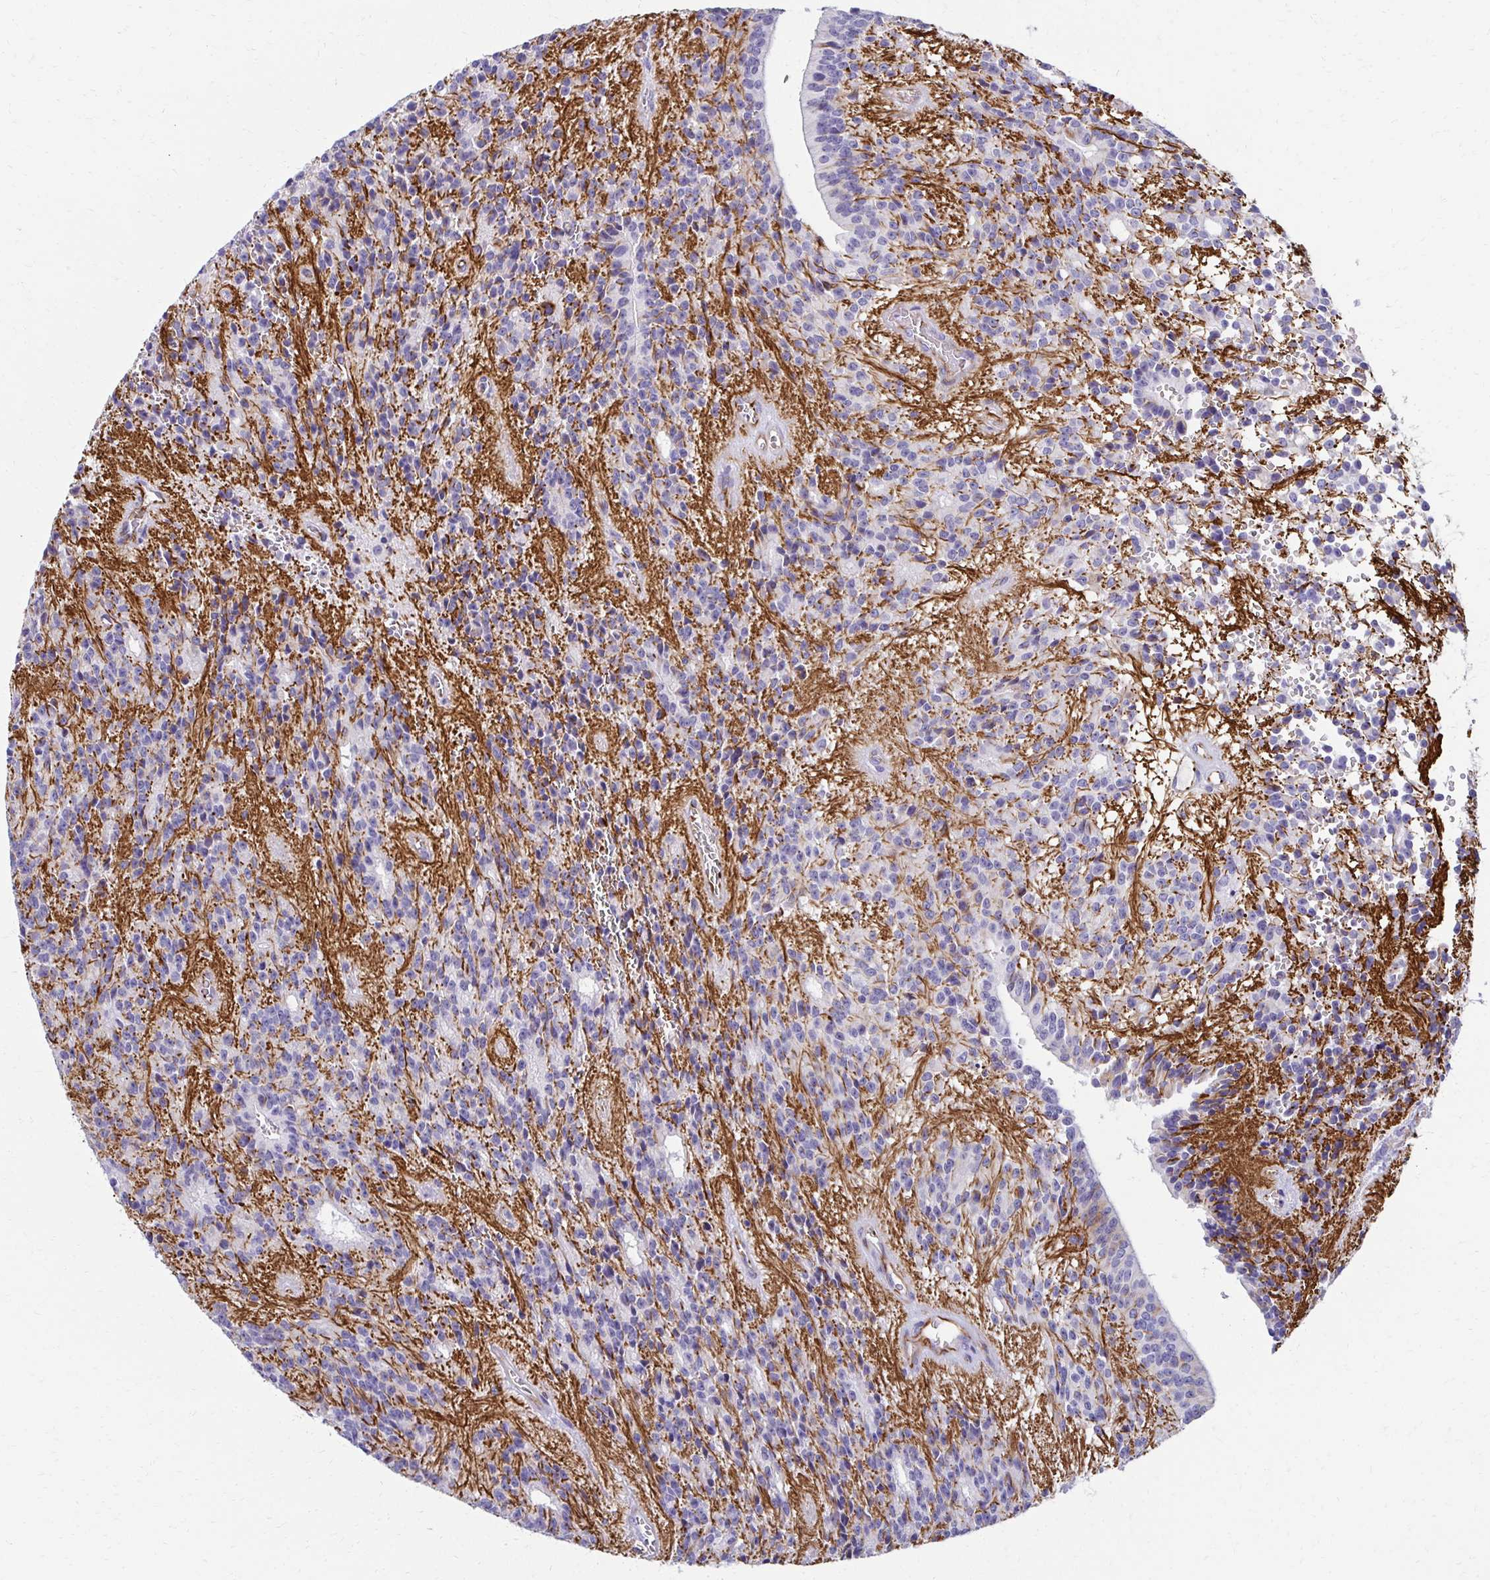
{"staining": {"intensity": "negative", "quantity": "none", "location": "none"}, "tissue": "glioma", "cell_type": "Tumor cells", "image_type": "cancer", "snomed": [{"axis": "morphology", "description": "Glioma, malignant, Low grade"}, {"axis": "topography", "description": "Brain"}], "caption": "An immunohistochemistry (IHC) histopathology image of malignant glioma (low-grade) is shown. There is no staining in tumor cells of malignant glioma (low-grade).", "gene": "TMEM54", "patient": {"sex": "male", "age": 31}}